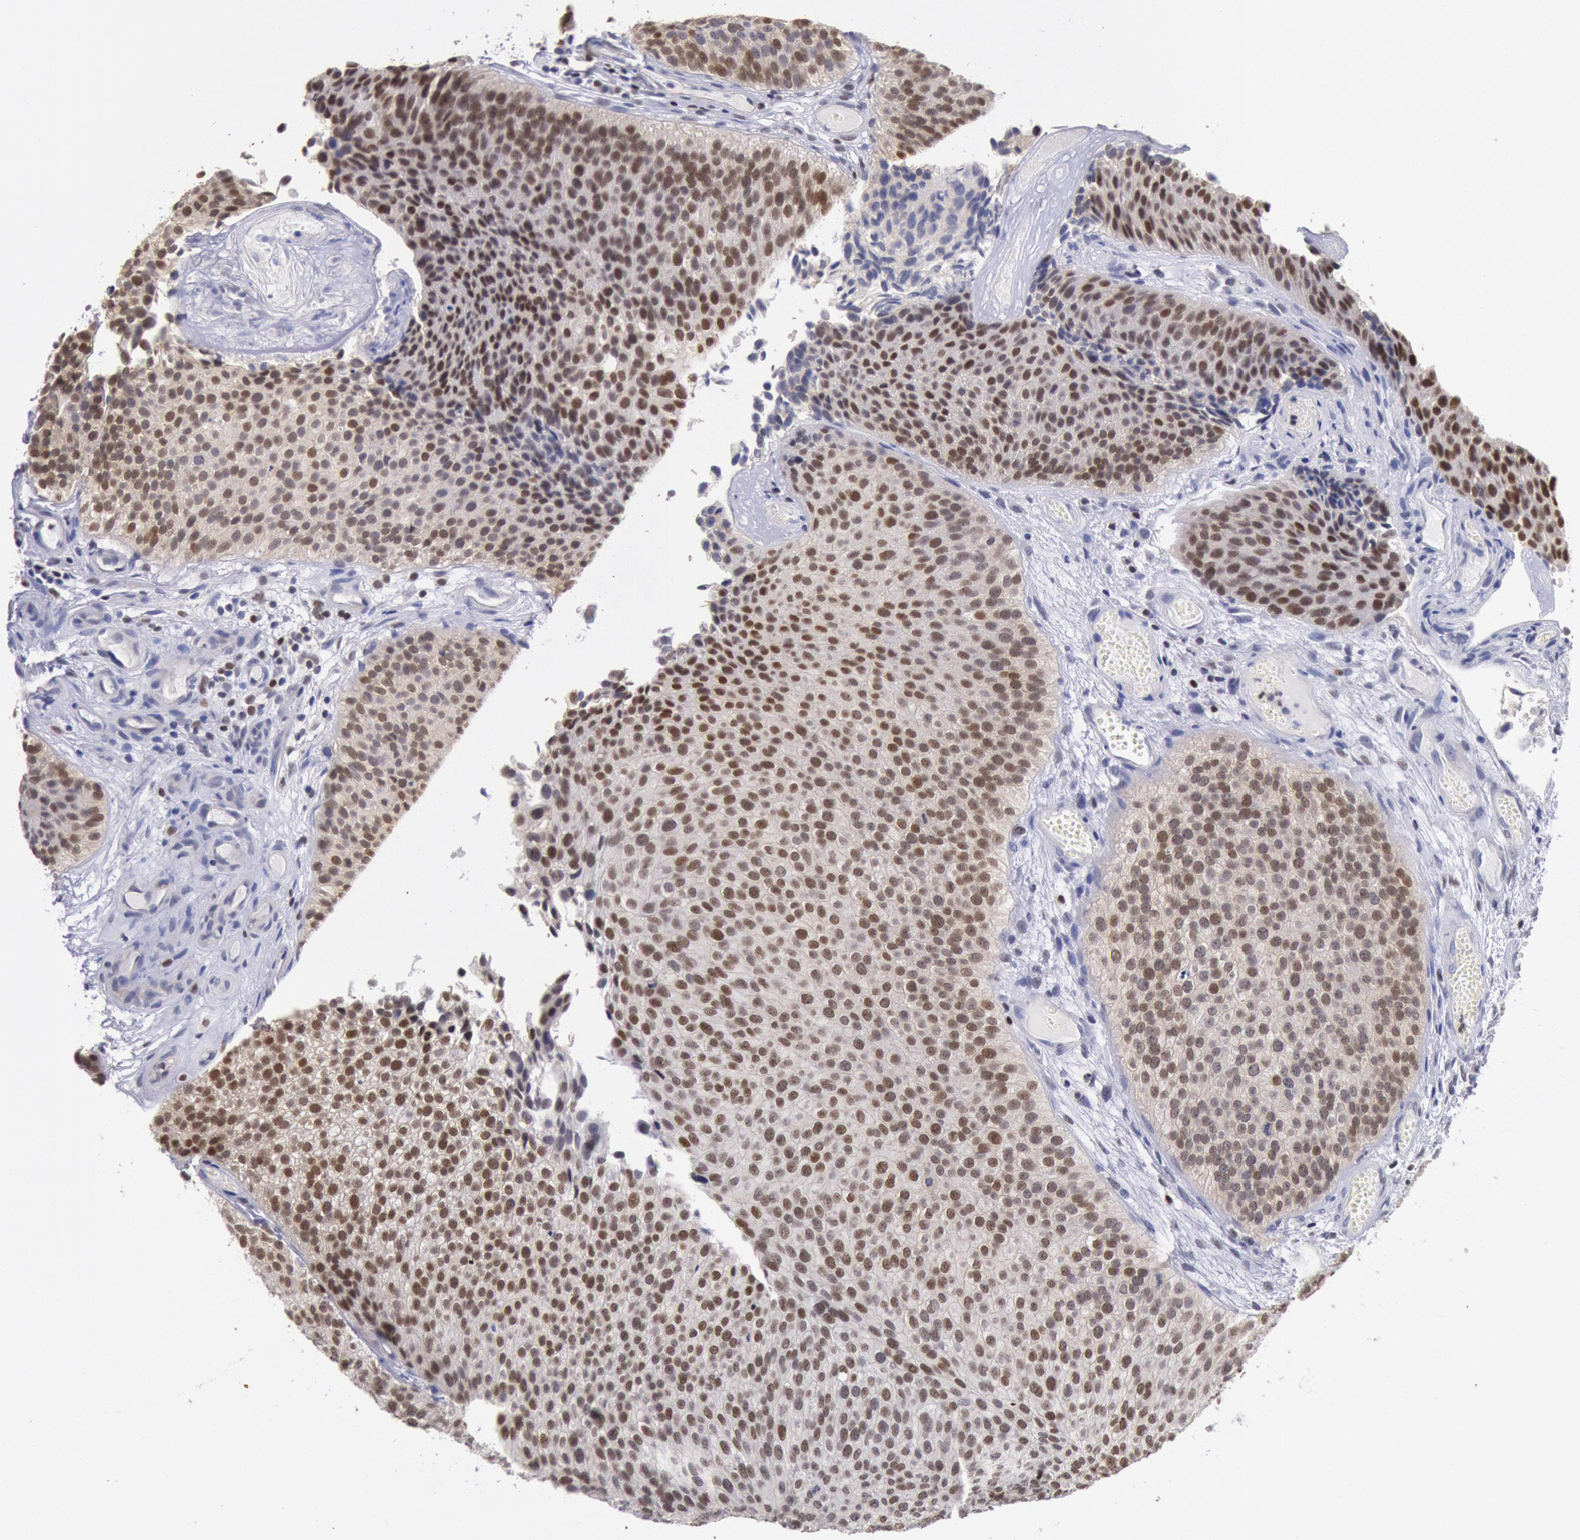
{"staining": {"intensity": "moderate", "quantity": ">75%", "location": "cytoplasmic/membranous,nuclear"}, "tissue": "urothelial cancer", "cell_type": "Tumor cells", "image_type": "cancer", "snomed": [{"axis": "morphology", "description": "Urothelial carcinoma, Low grade"}, {"axis": "topography", "description": "Urinary bladder"}], "caption": "Immunohistochemistry staining of urothelial cancer, which displays medium levels of moderate cytoplasmic/membranous and nuclear positivity in approximately >75% of tumor cells indicating moderate cytoplasmic/membranous and nuclear protein positivity. The staining was performed using DAB (brown) for protein detection and nuclei were counterstained in hematoxylin (blue).", "gene": "RPS6KA5", "patient": {"sex": "male", "age": 84}}